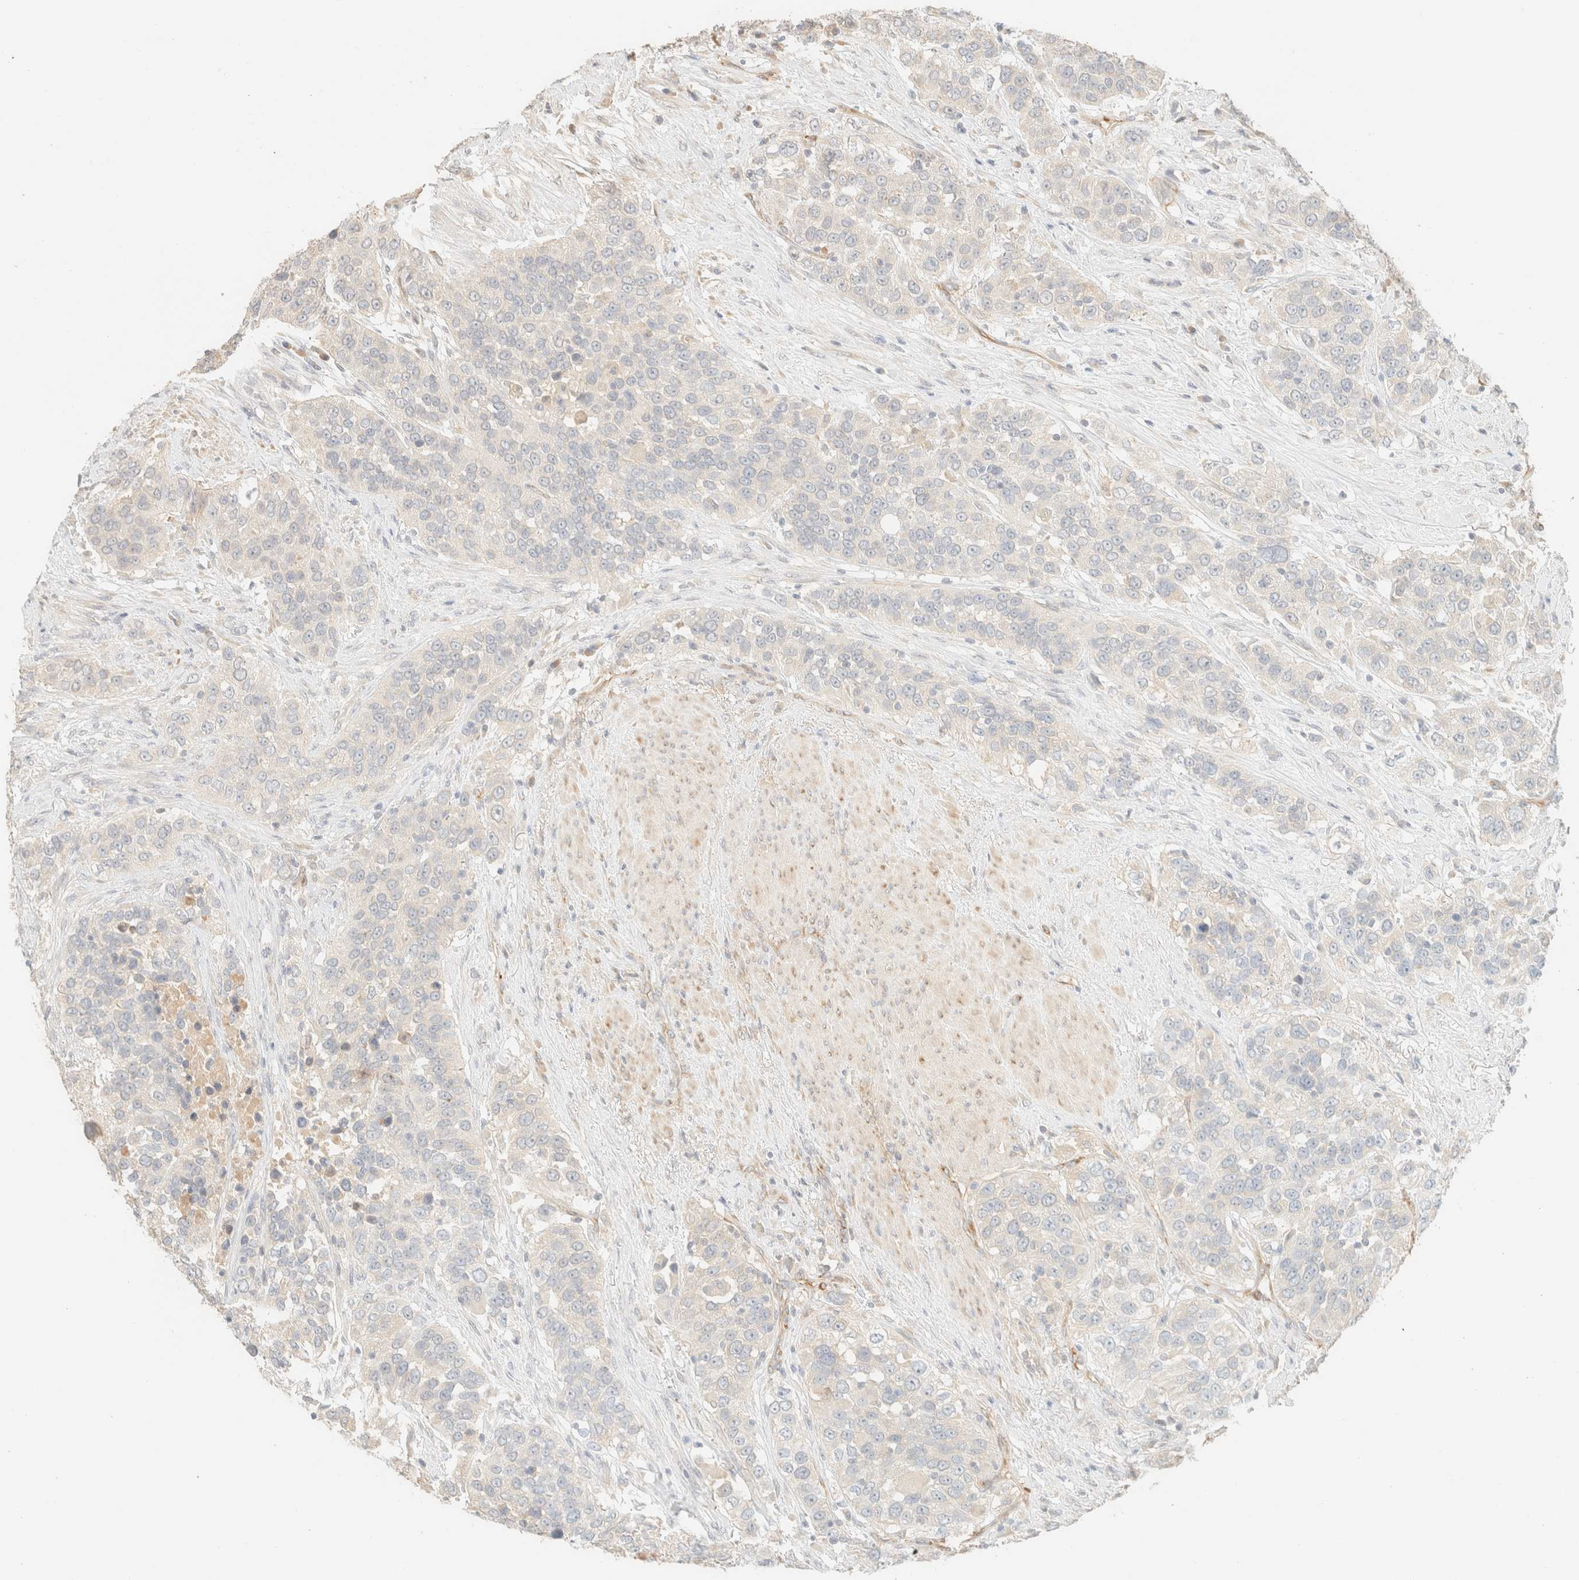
{"staining": {"intensity": "negative", "quantity": "none", "location": "none"}, "tissue": "urothelial cancer", "cell_type": "Tumor cells", "image_type": "cancer", "snomed": [{"axis": "morphology", "description": "Urothelial carcinoma, High grade"}, {"axis": "topography", "description": "Urinary bladder"}], "caption": "Urothelial cancer stained for a protein using immunohistochemistry (IHC) exhibits no staining tumor cells.", "gene": "SPARCL1", "patient": {"sex": "female", "age": 80}}